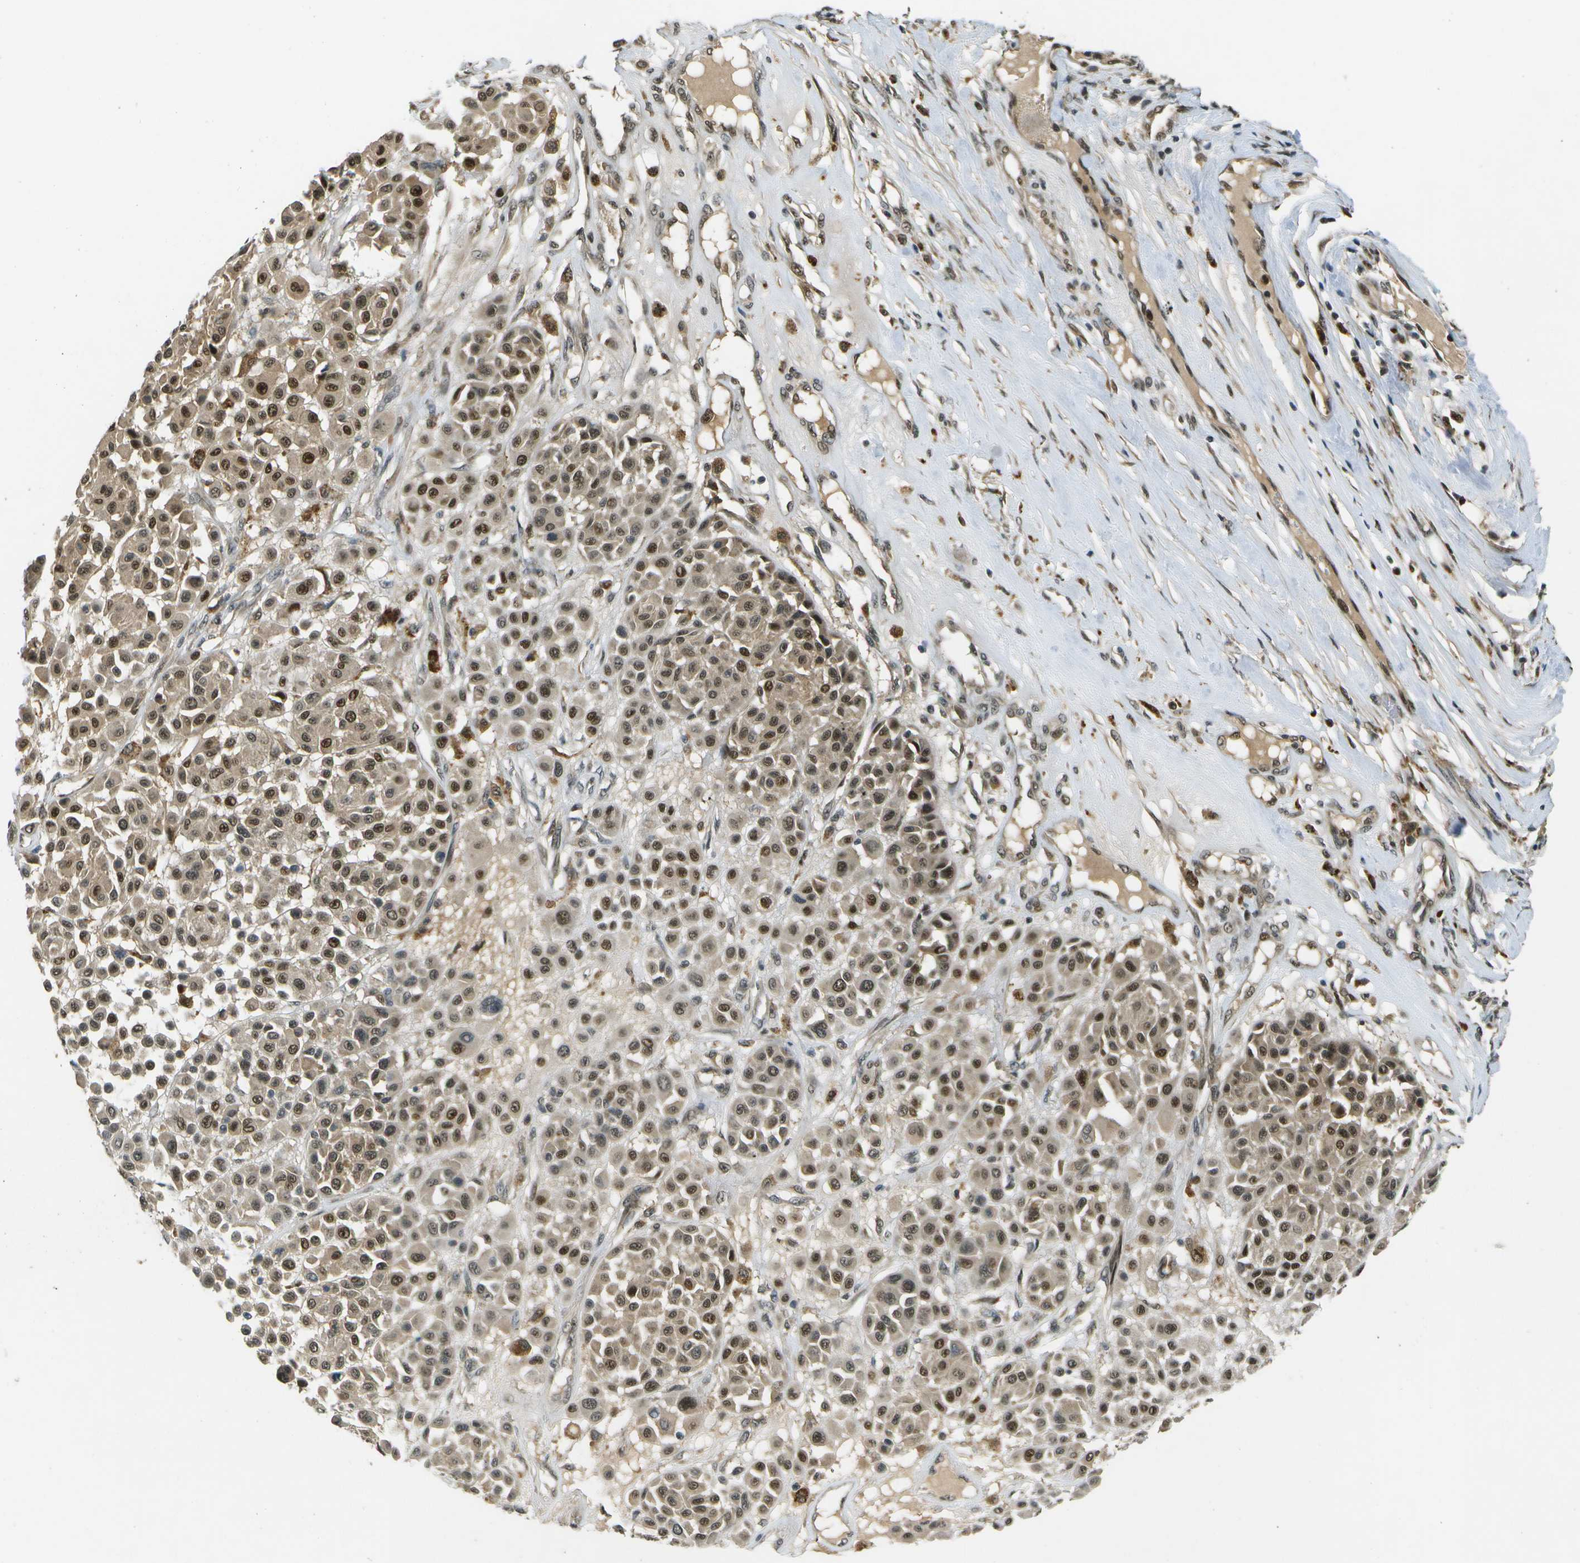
{"staining": {"intensity": "strong", "quantity": "25%-75%", "location": "cytoplasmic/membranous,nuclear"}, "tissue": "melanoma", "cell_type": "Tumor cells", "image_type": "cancer", "snomed": [{"axis": "morphology", "description": "Malignant melanoma, Metastatic site"}, {"axis": "topography", "description": "Soft tissue"}], "caption": "Immunohistochemical staining of human malignant melanoma (metastatic site) exhibits high levels of strong cytoplasmic/membranous and nuclear expression in about 25%-75% of tumor cells.", "gene": "GANC", "patient": {"sex": "male", "age": 41}}